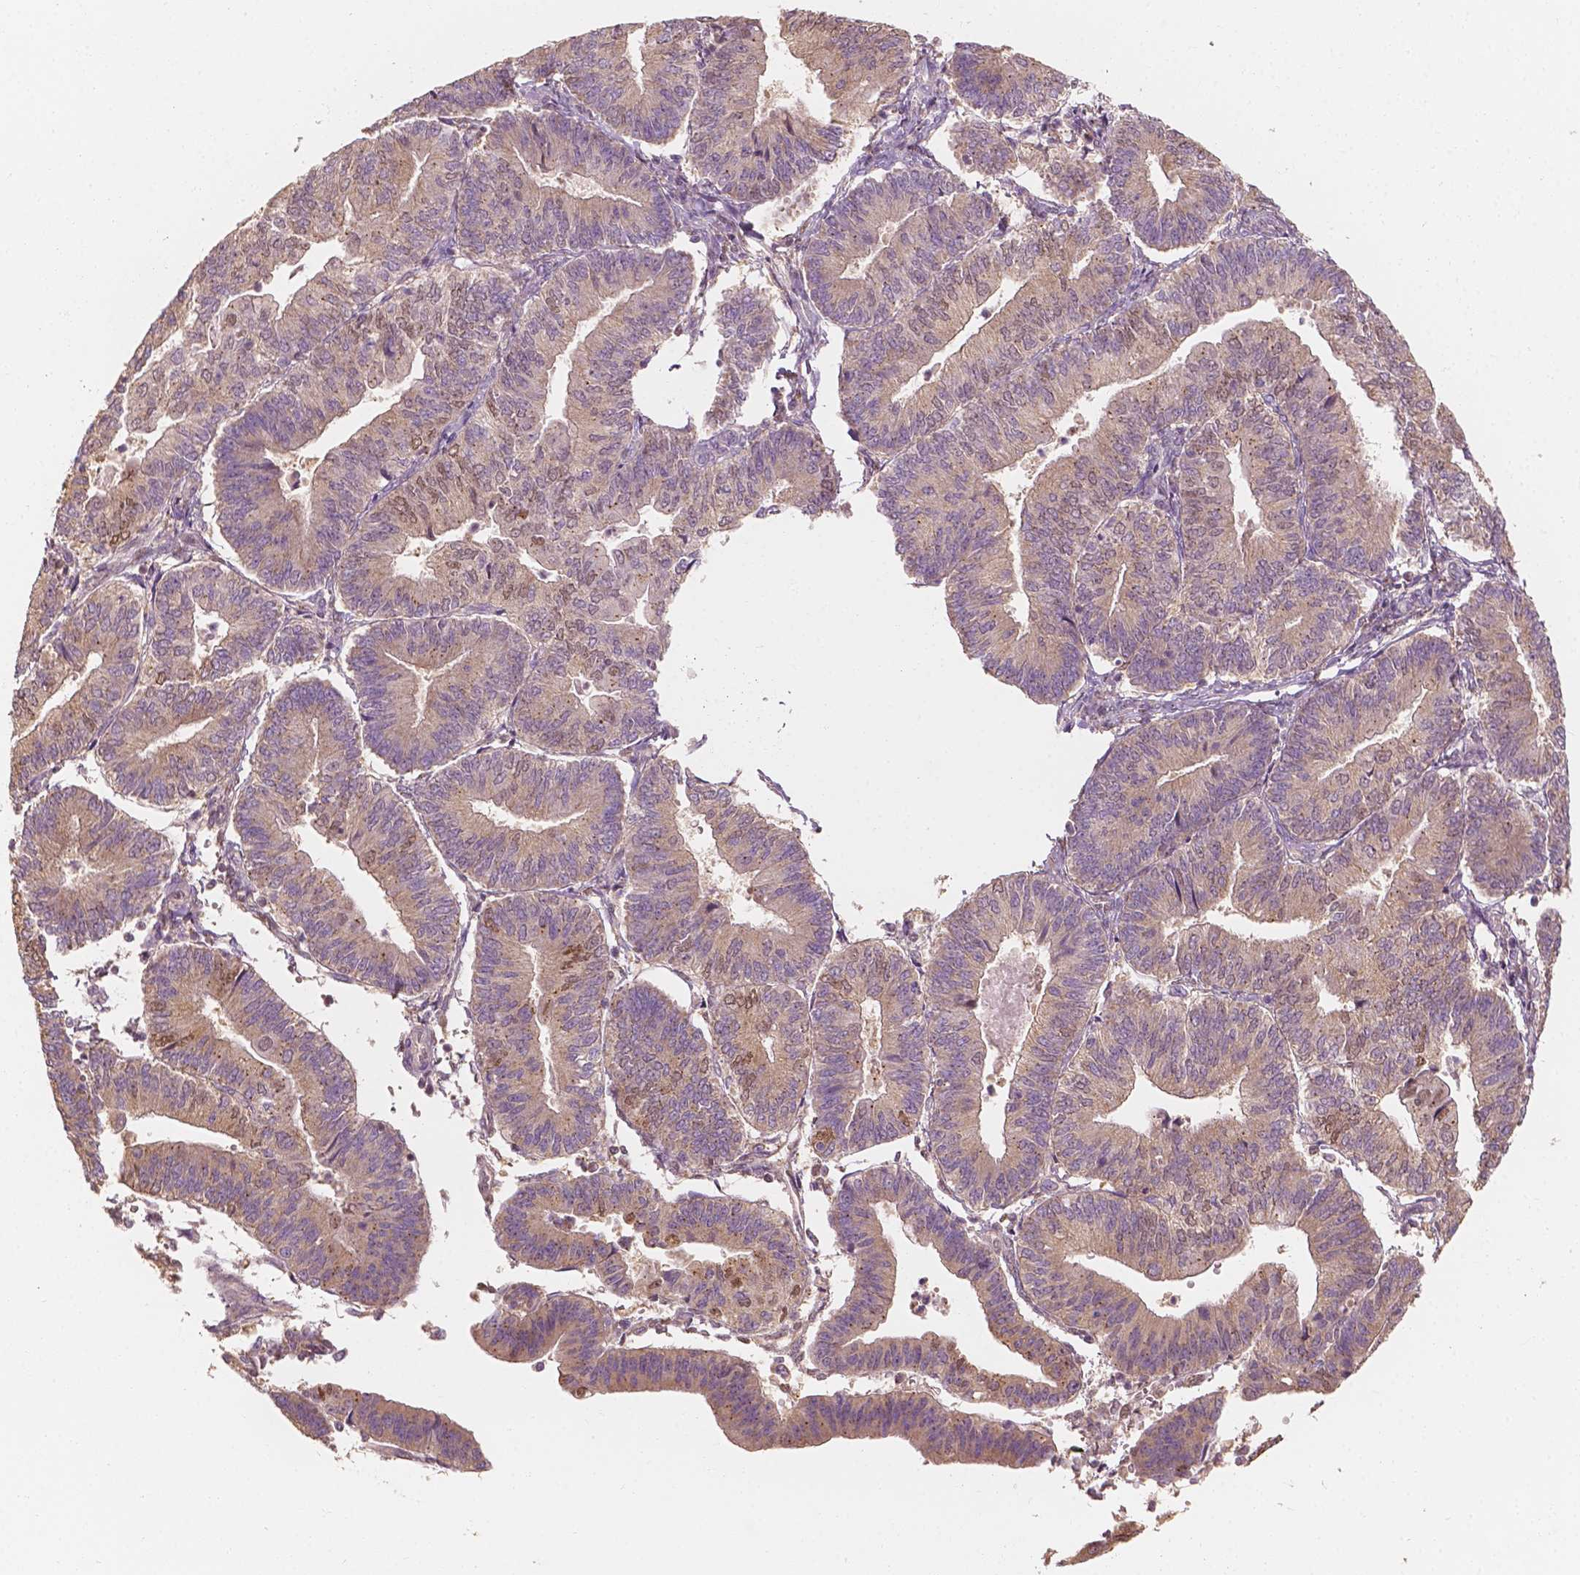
{"staining": {"intensity": "weak", "quantity": "<25%", "location": "nuclear"}, "tissue": "endometrial cancer", "cell_type": "Tumor cells", "image_type": "cancer", "snomed": [{"axis": "morphology", "description": "Adenocarcinoma, NOS"}, {"axis": "topography", "description": "Endometrium"}], "caption": "This is an IHC histopathology image of adenocarcinoma (endometrial). There is no staining in tumor cells.", "gene": "TBC1D17", "patient": {"sex": "female", "age": 65}}